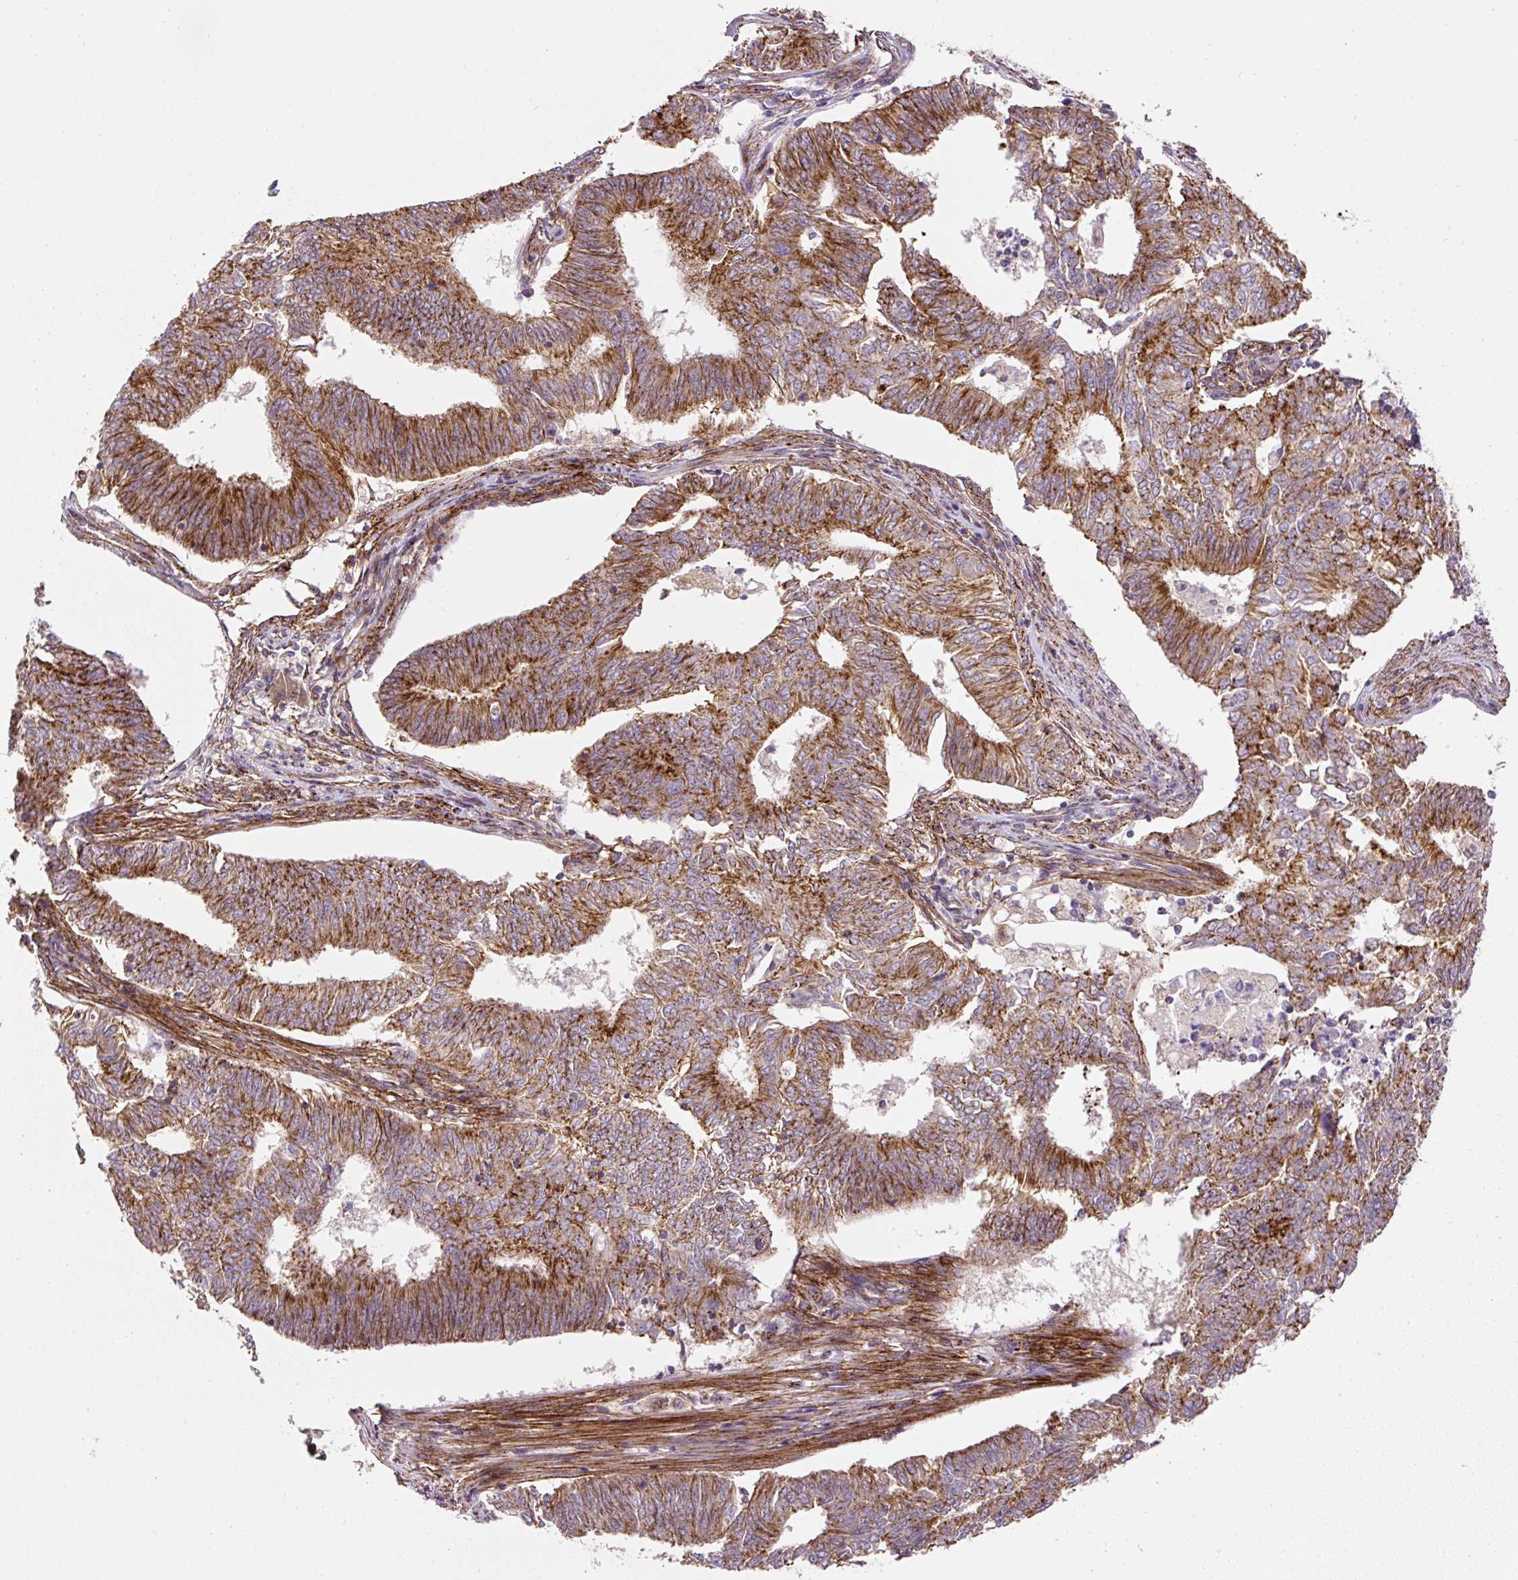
{"staining": {"intensity": "moderate", "quantity": ">75%", "location": "cytoplasmic/membranous"}, "tissue": "endometrial cancer", "cell_type": "Tumor cells", "image_type": "cancer", "snomed": [{"axis": "morphology", "description": "Adenocarcinoma, NOS"}, {"axis": "topography", "description": "Endometrium"}], "caption": "Human endometrial cancer (adenocarcinoma) stained for a protein (brown) demonstrates moderate cytoplasmic/membranous positive staining in about >75% of tumor cells.", "gene": "RNF170", "patient": {"sex": "female", "age": 62}}